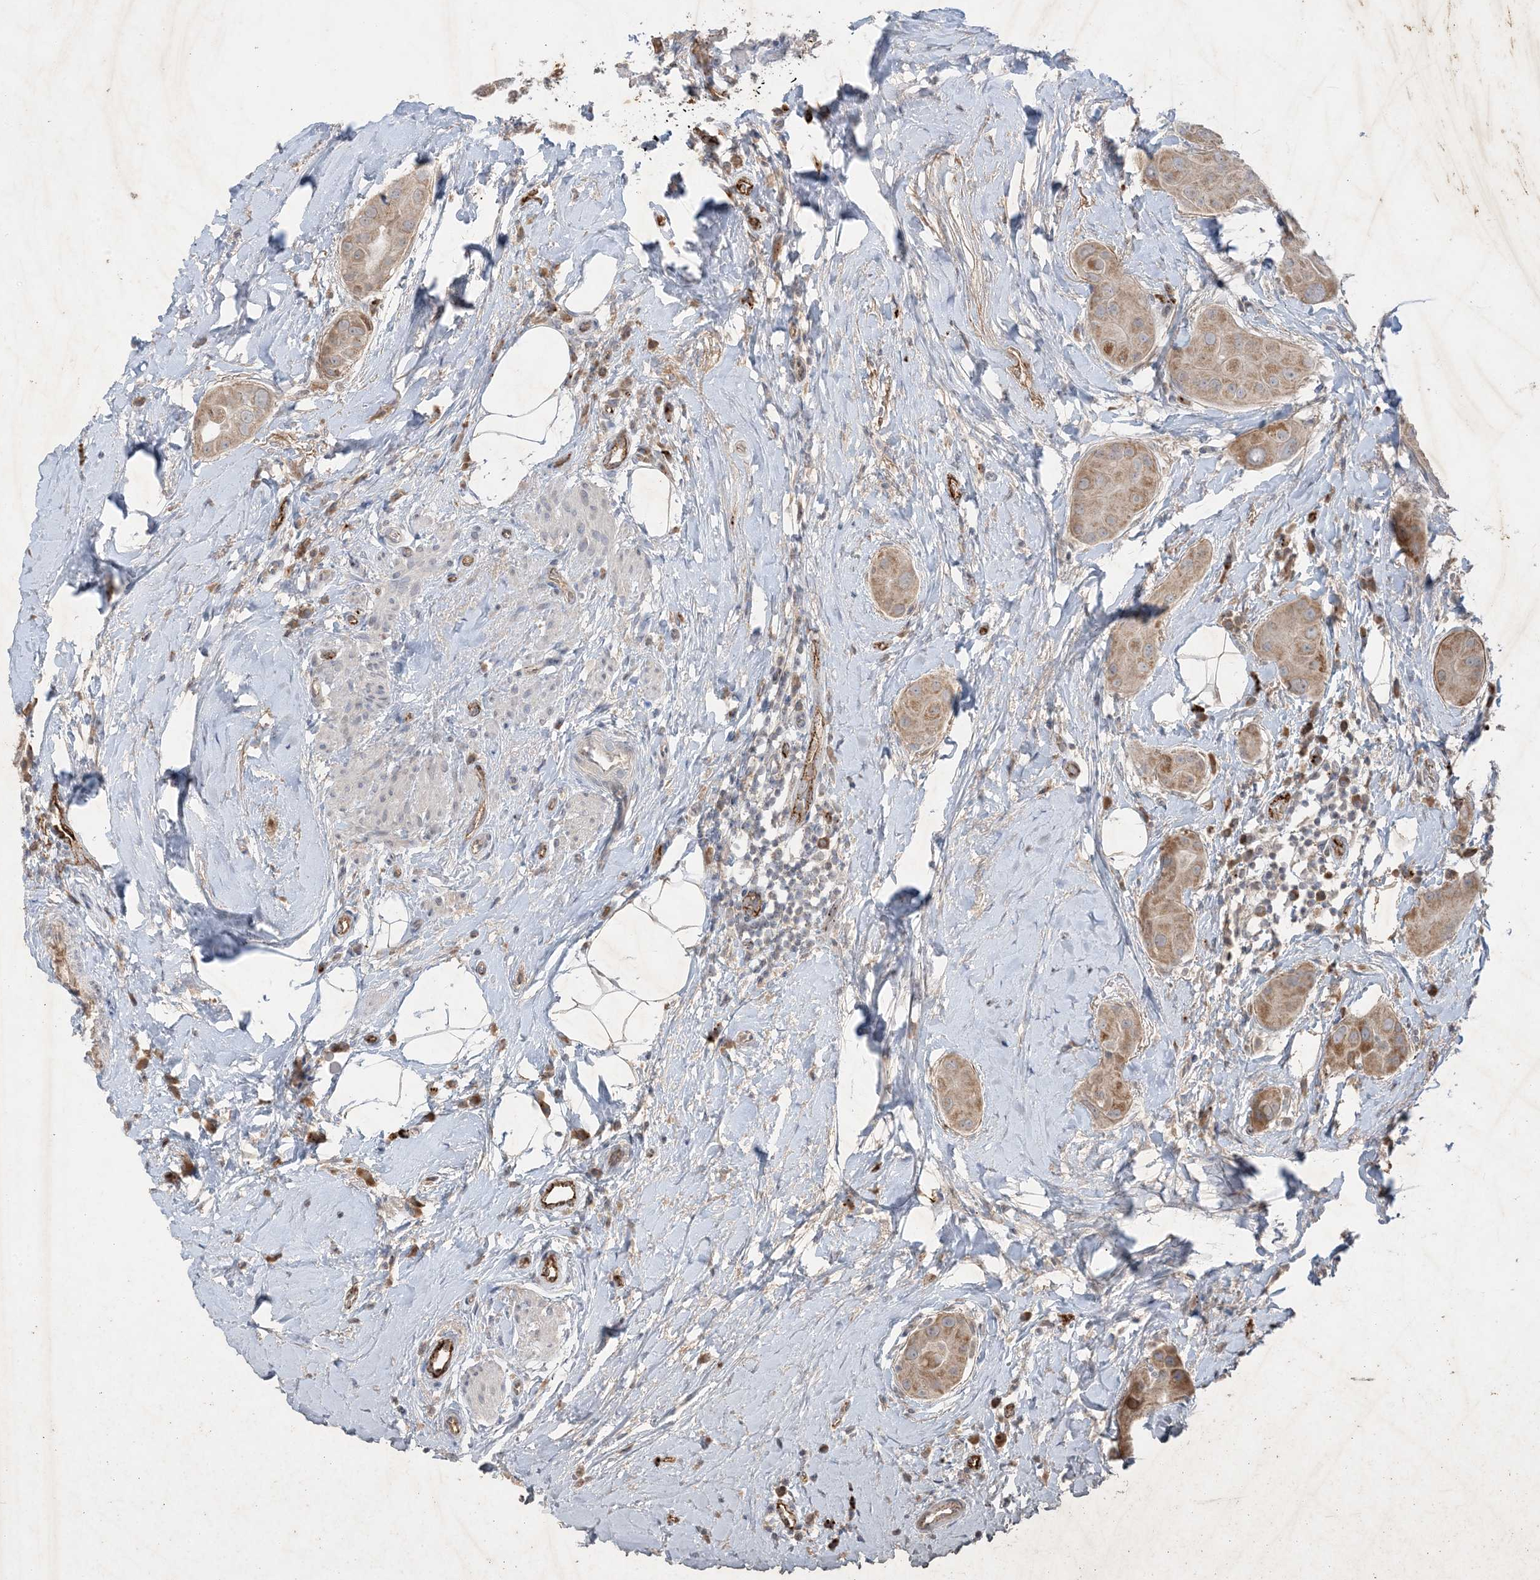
{"staining": {"intensity": "moderate", "quantity": ">75%", "location": "cytoplasmic/membranous"}, "tissue": "thyroid cancer", "cell_type": "Tumor cells", "image_type": "cancer", "snomed": [{"axis": "morphology", "description": "Papillary adenocarcinoma, NOS"}, {"axis": "topography", "description": "Thyroid gland"}], "caption": "Protein expression analysis of human thyroid cancer (papillary adenocarcinoma) reveals moderate cytoplasmic/membranous positivity in approximately >75% of tumor cells. The staining was performed using DAB (3,3'-diaminobenzidine) to visualize the protein expression in brown, while the nuclei were stained in blue with hematoxylin (Magnification: 20x).", "gene": "PRSS36", "patient": {"sex": "male", "age": 33}}